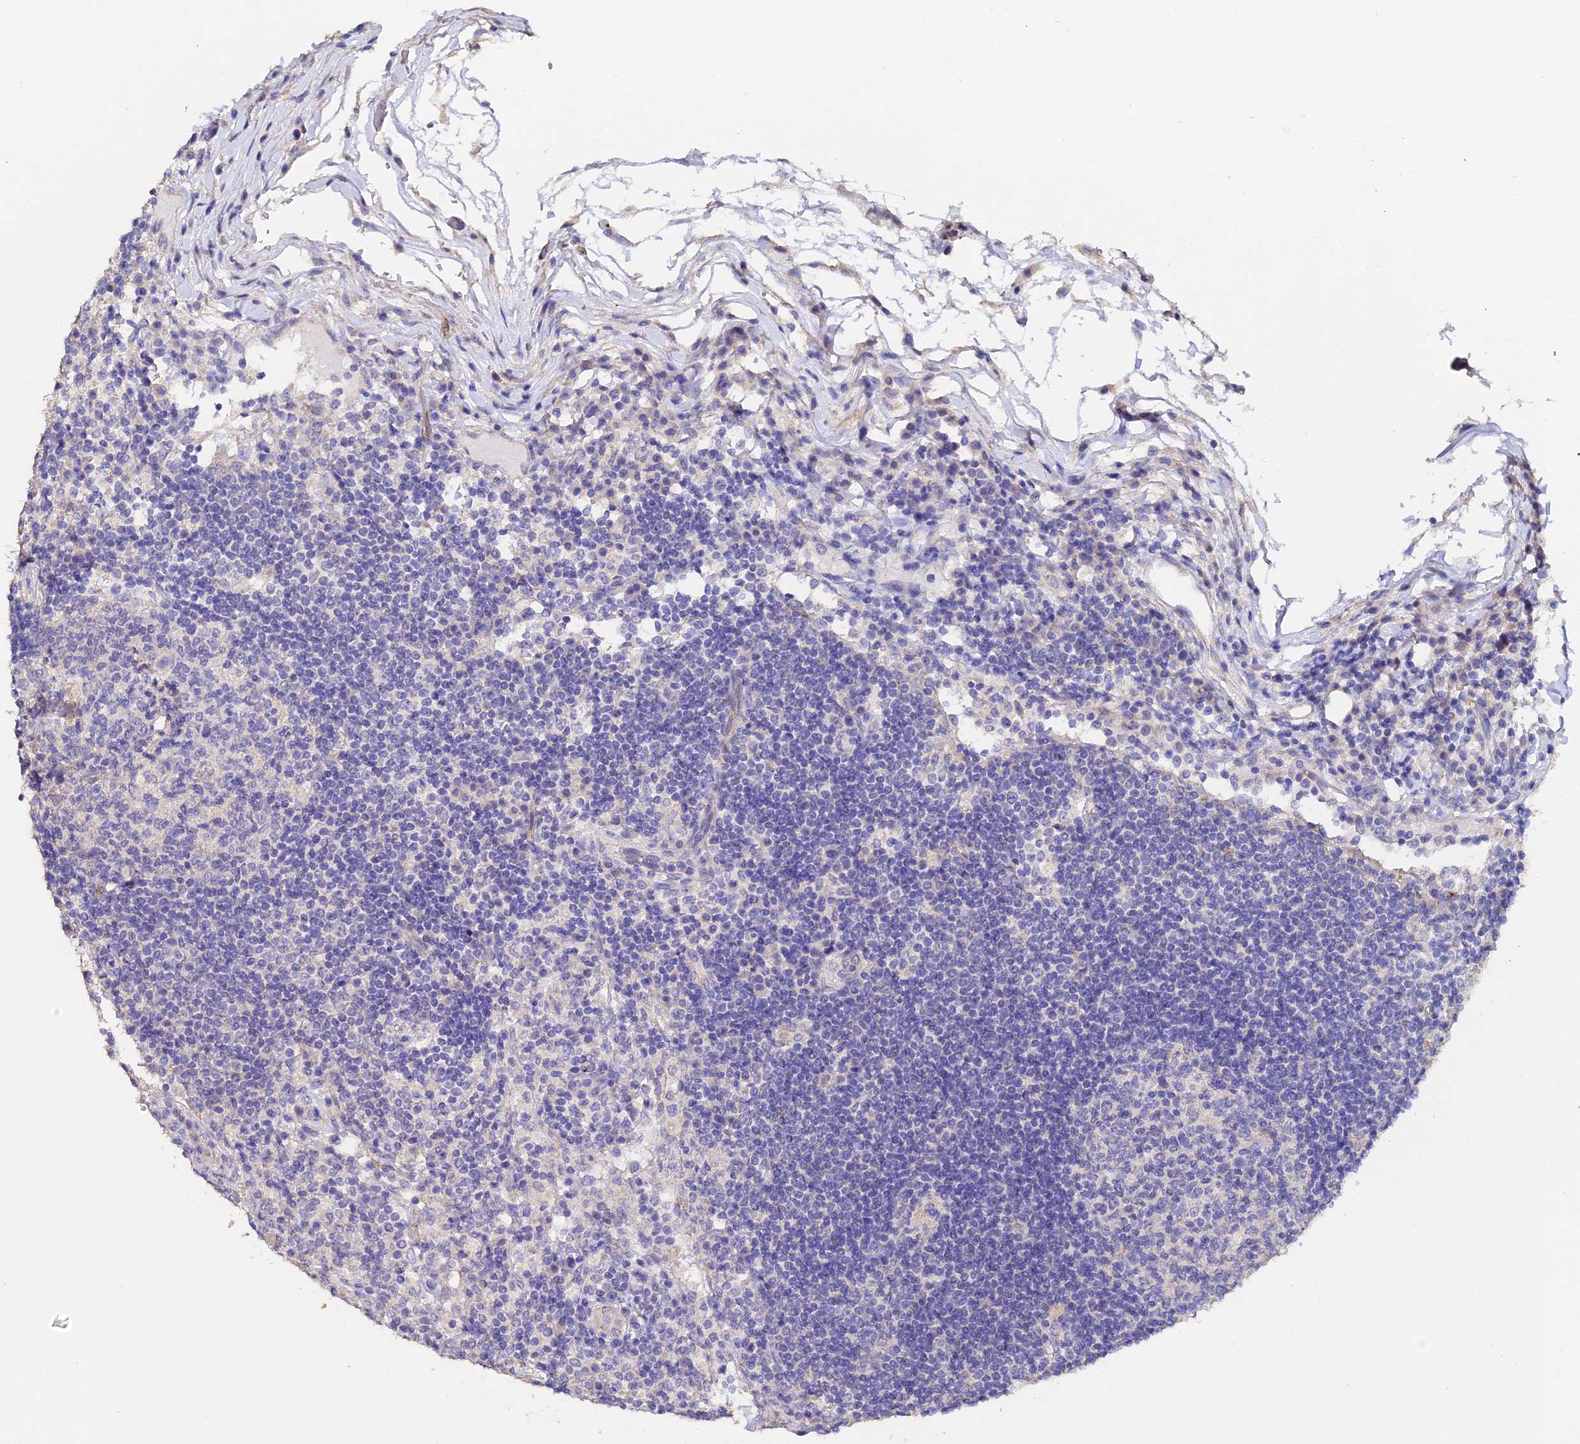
{"staining": {"intensity": "negative", "quantity": "none", "location": "none"}, "tissue": "lymph node", "cell_type": "Germinal center cells", "image_type": "normal", "snomed": [{"axis": "morphology", "description": "Normal tissue, NOS"}, {"axis": "topography", "description": "Lymph node"}], "caption": "High magnification brightfield microscopy of unremarkable lymph node stained with DAB (3,3'-diaminobenzidine) (brown) and counterstained with hematoxylin (blue): germinal center cells show no significant staining.", "gene": "ESM1", "patient": {"sex": "female", "age": 53}}